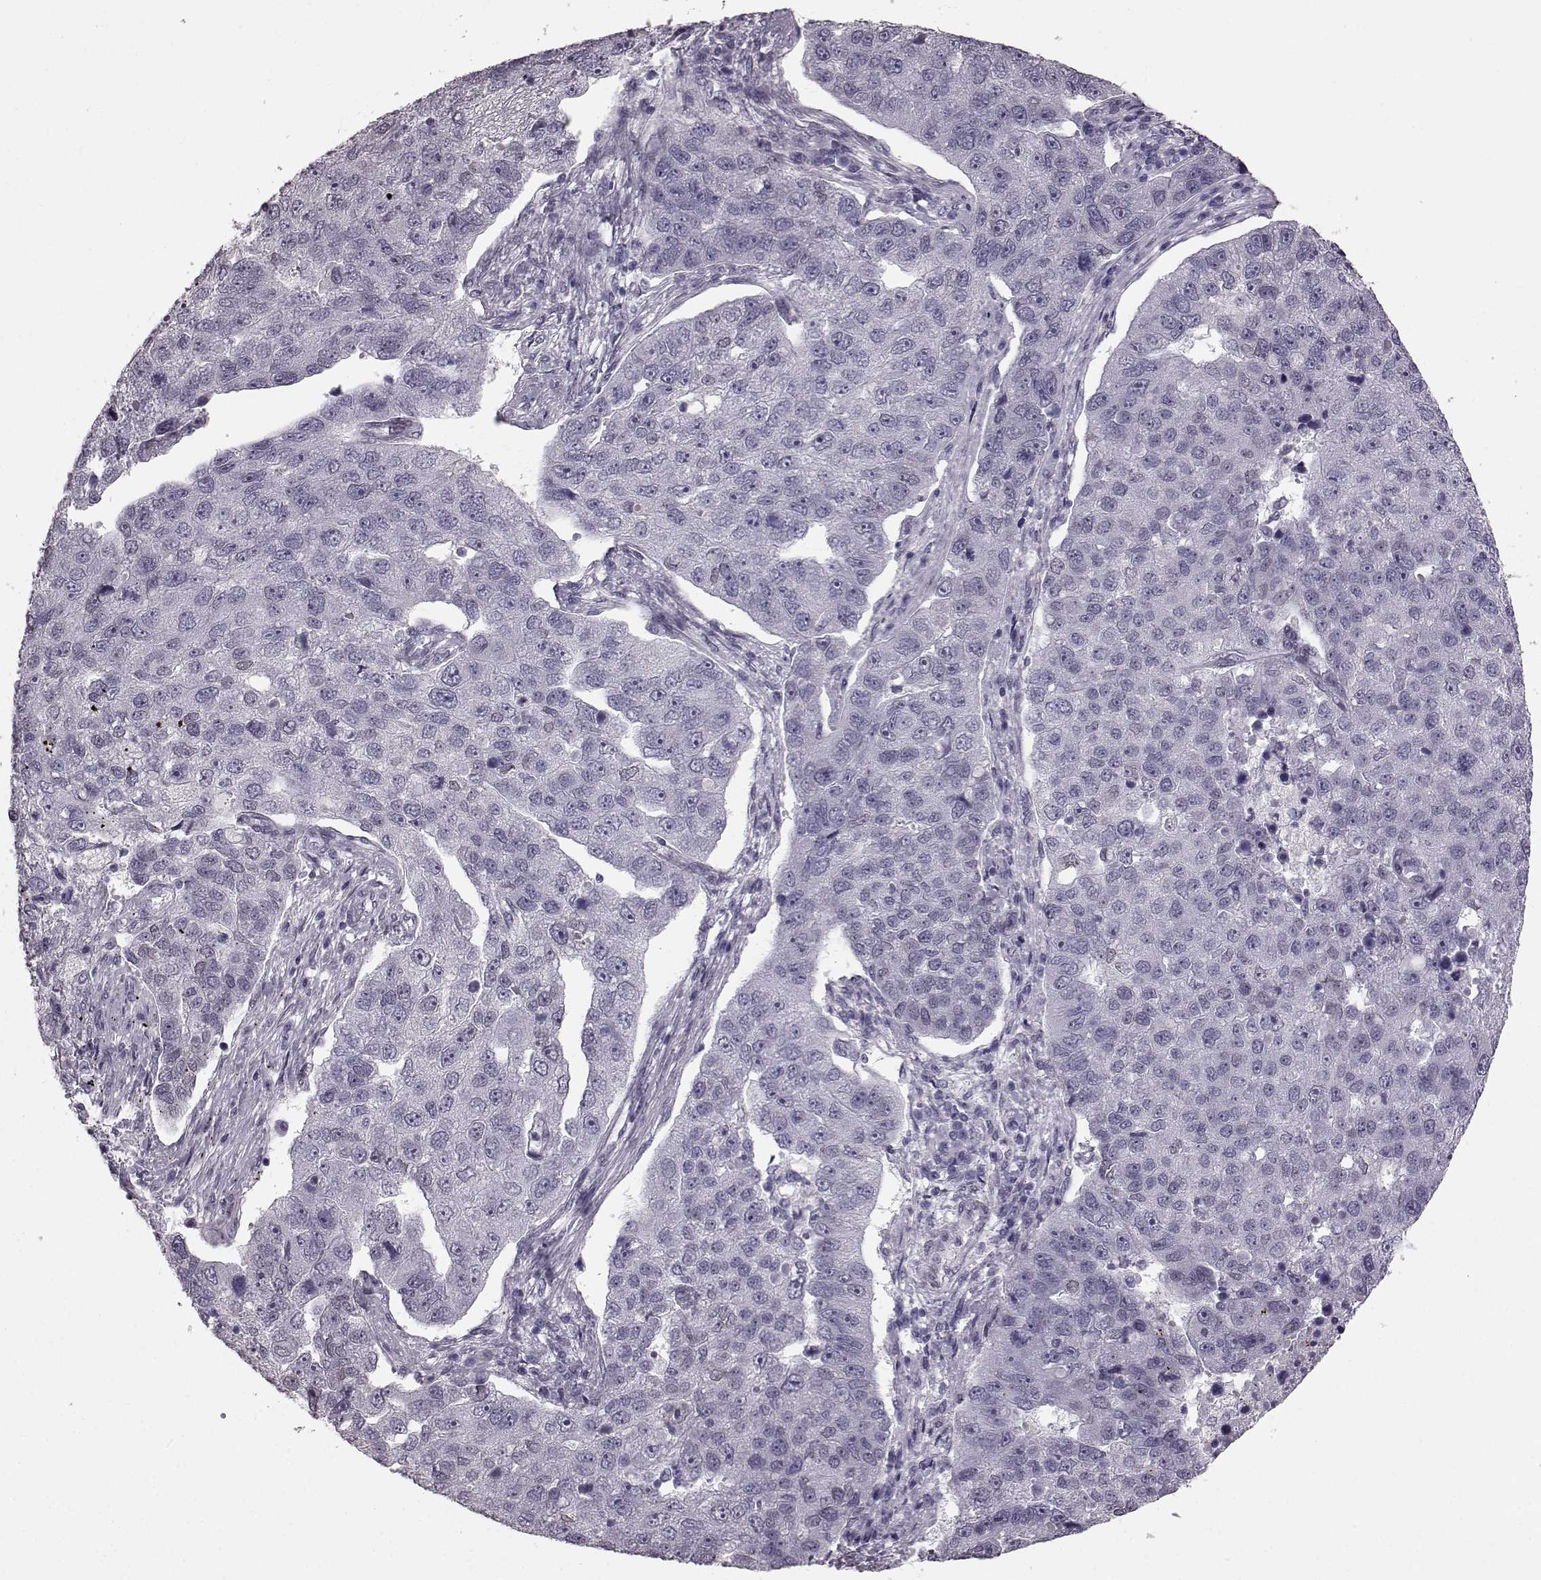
{"staining": {"intensity": "negative", "quantity": "none", "location": "none"}, "tissue": "pancreatic cancer", "cell_type": "Tumor cells", "image_type": "cancer", "snomed": [{"axis": "morphology", "description": "Adenocarcinoma, NOS"}, {"axis": "topography", "description": "Pancreas"}], "caption": "The photomicrograph demonstrates no staining of tumor cells in pancreatic cancer.", "gene": "TCHHL1", "patient": {"sex": "female", "age": 61}}